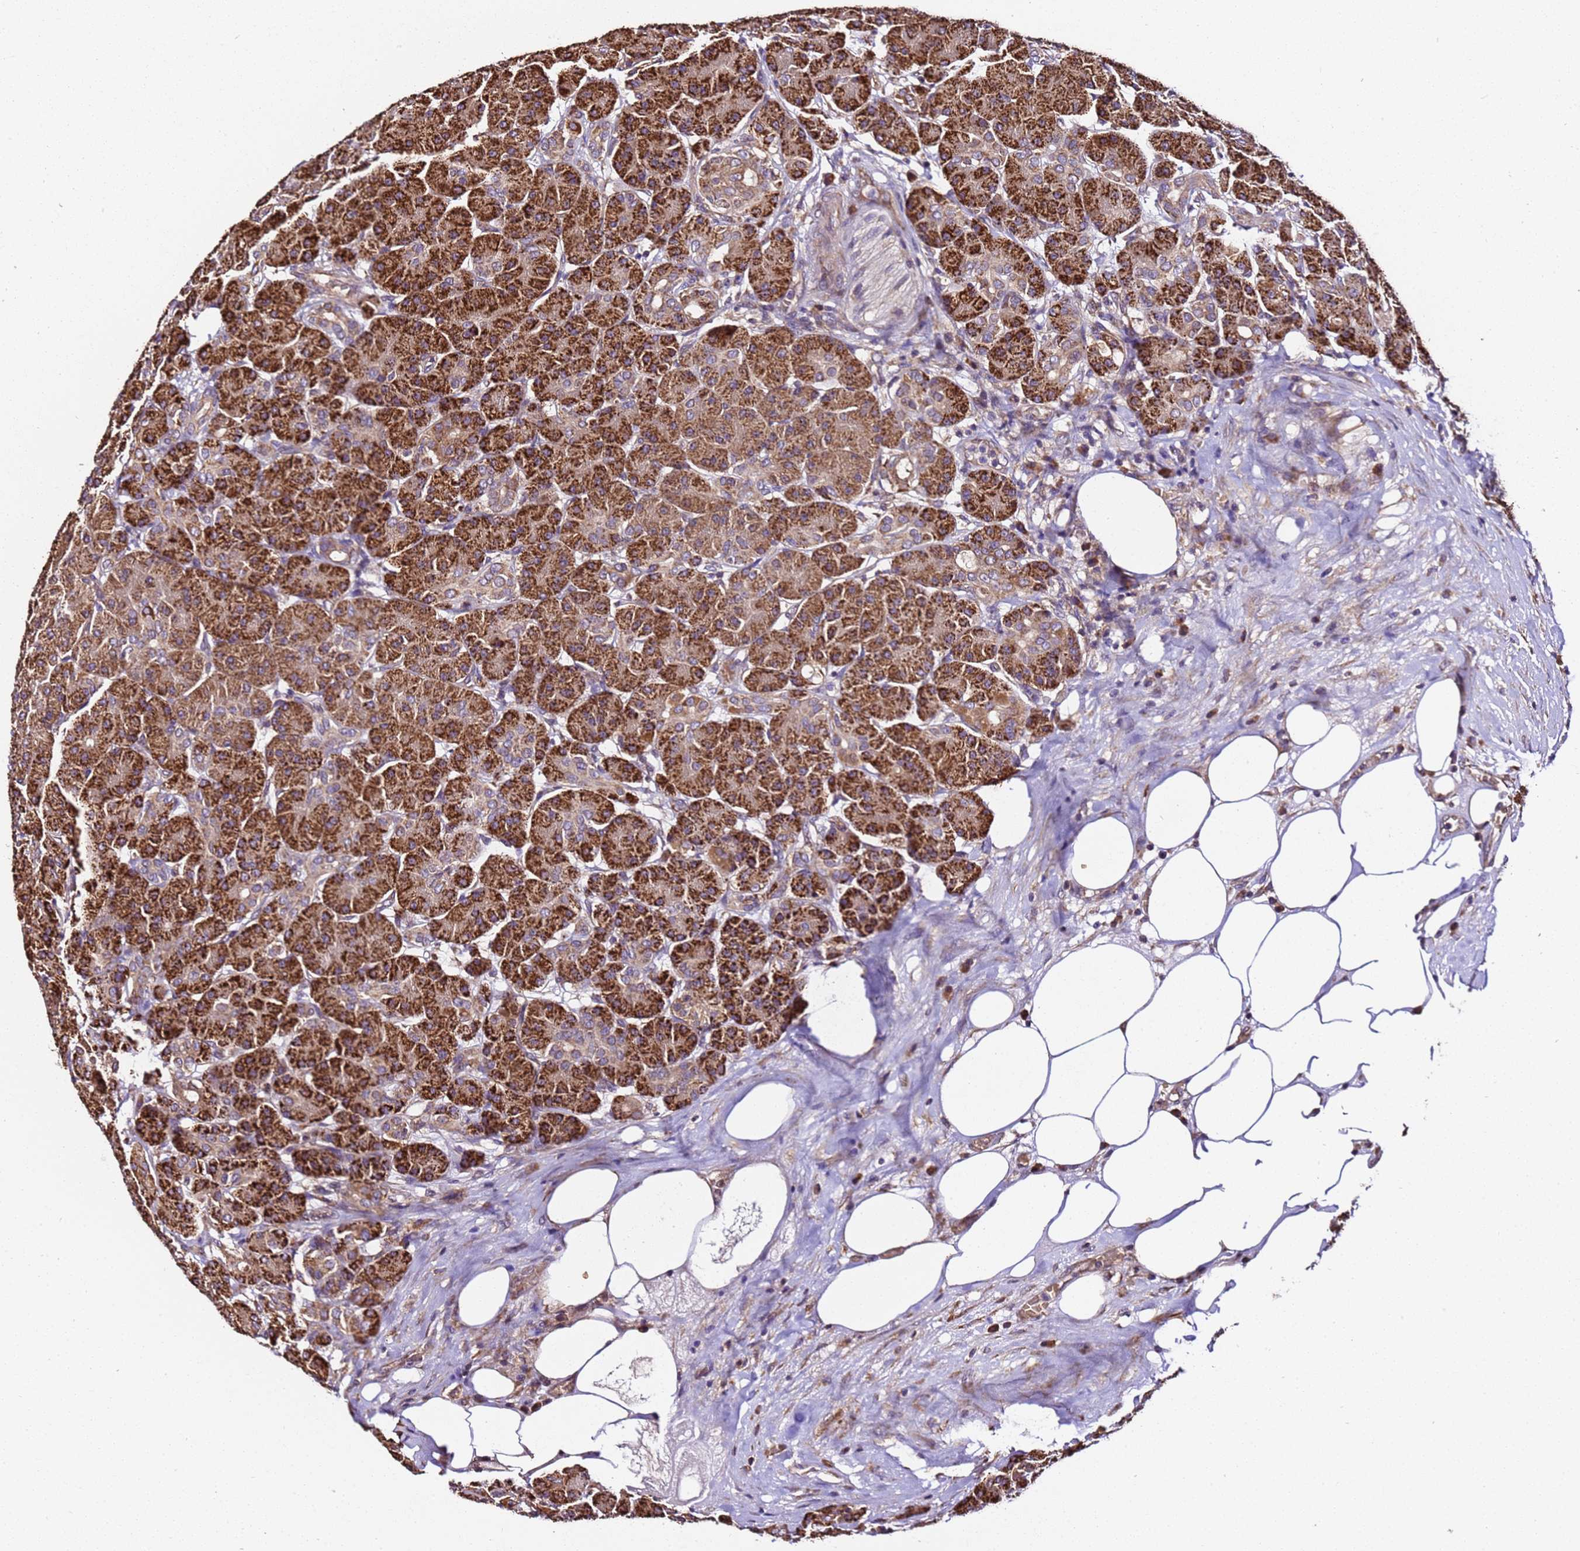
{"staining": {"intensity": "strong", "quantity": ">75%", "location": "cytoplasmic/membranous"}, "tissue": "pancreas", "cell_type": "Exocrine glandular cells", "image_type": "normal", "snomed": [{"axis": "morphology", "description": "Normal tissue, NOS"}, {"axis": "topography", "description": "Pancreas"}], "caption": "IHC staining of unremarkable pancreas, which exhibits high levels of strong cytoplasmic/membranous positivity in about >75% of exocrine glandular cells indicating strong cytoplasmic/membranous protein staining. The staining was performed using DAB (brown) for protein detection and nuclei were counterstained in hematoxylin (blue).", "gene": "LRRIQ1", "patient": {"sex": "male", "age": 63}}